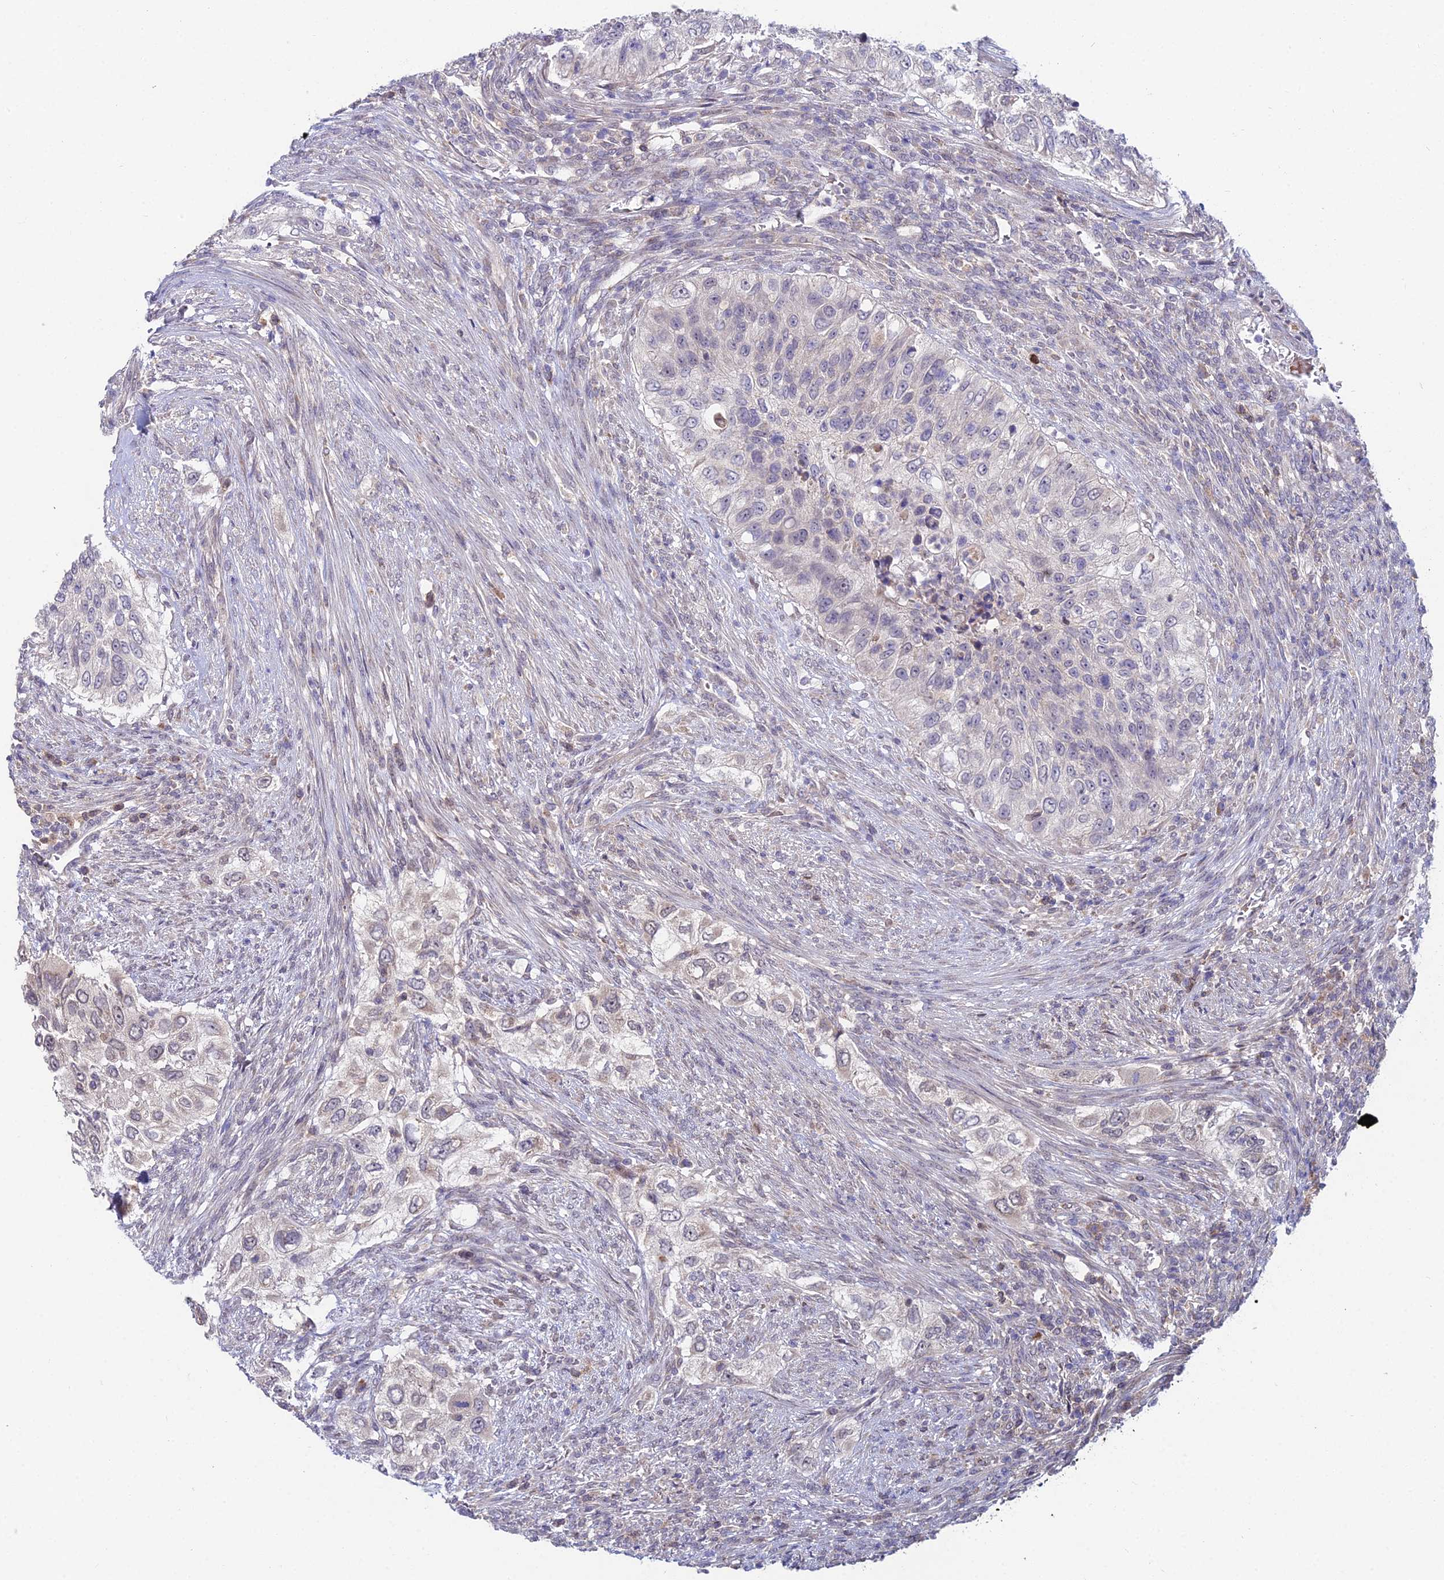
{"staining": {"intensity": "weak", "quantity": "<25%", "location": "cytoplasmic/membranous"}, "tissue": "urothelial cancer", "cell_type": "Tumor cells", "image_type": "cancer", "snomed": [{"axis": "morphology", "description": "Urothelial carcinoma, High grade"}, {"axis": "topography", "description": "Urinary bladder"}], "caption": "Tumor cells show no significant staining in urothelial cancer.", "gene": "WDR43", "patient": {"sex": "female", "age": 60}}